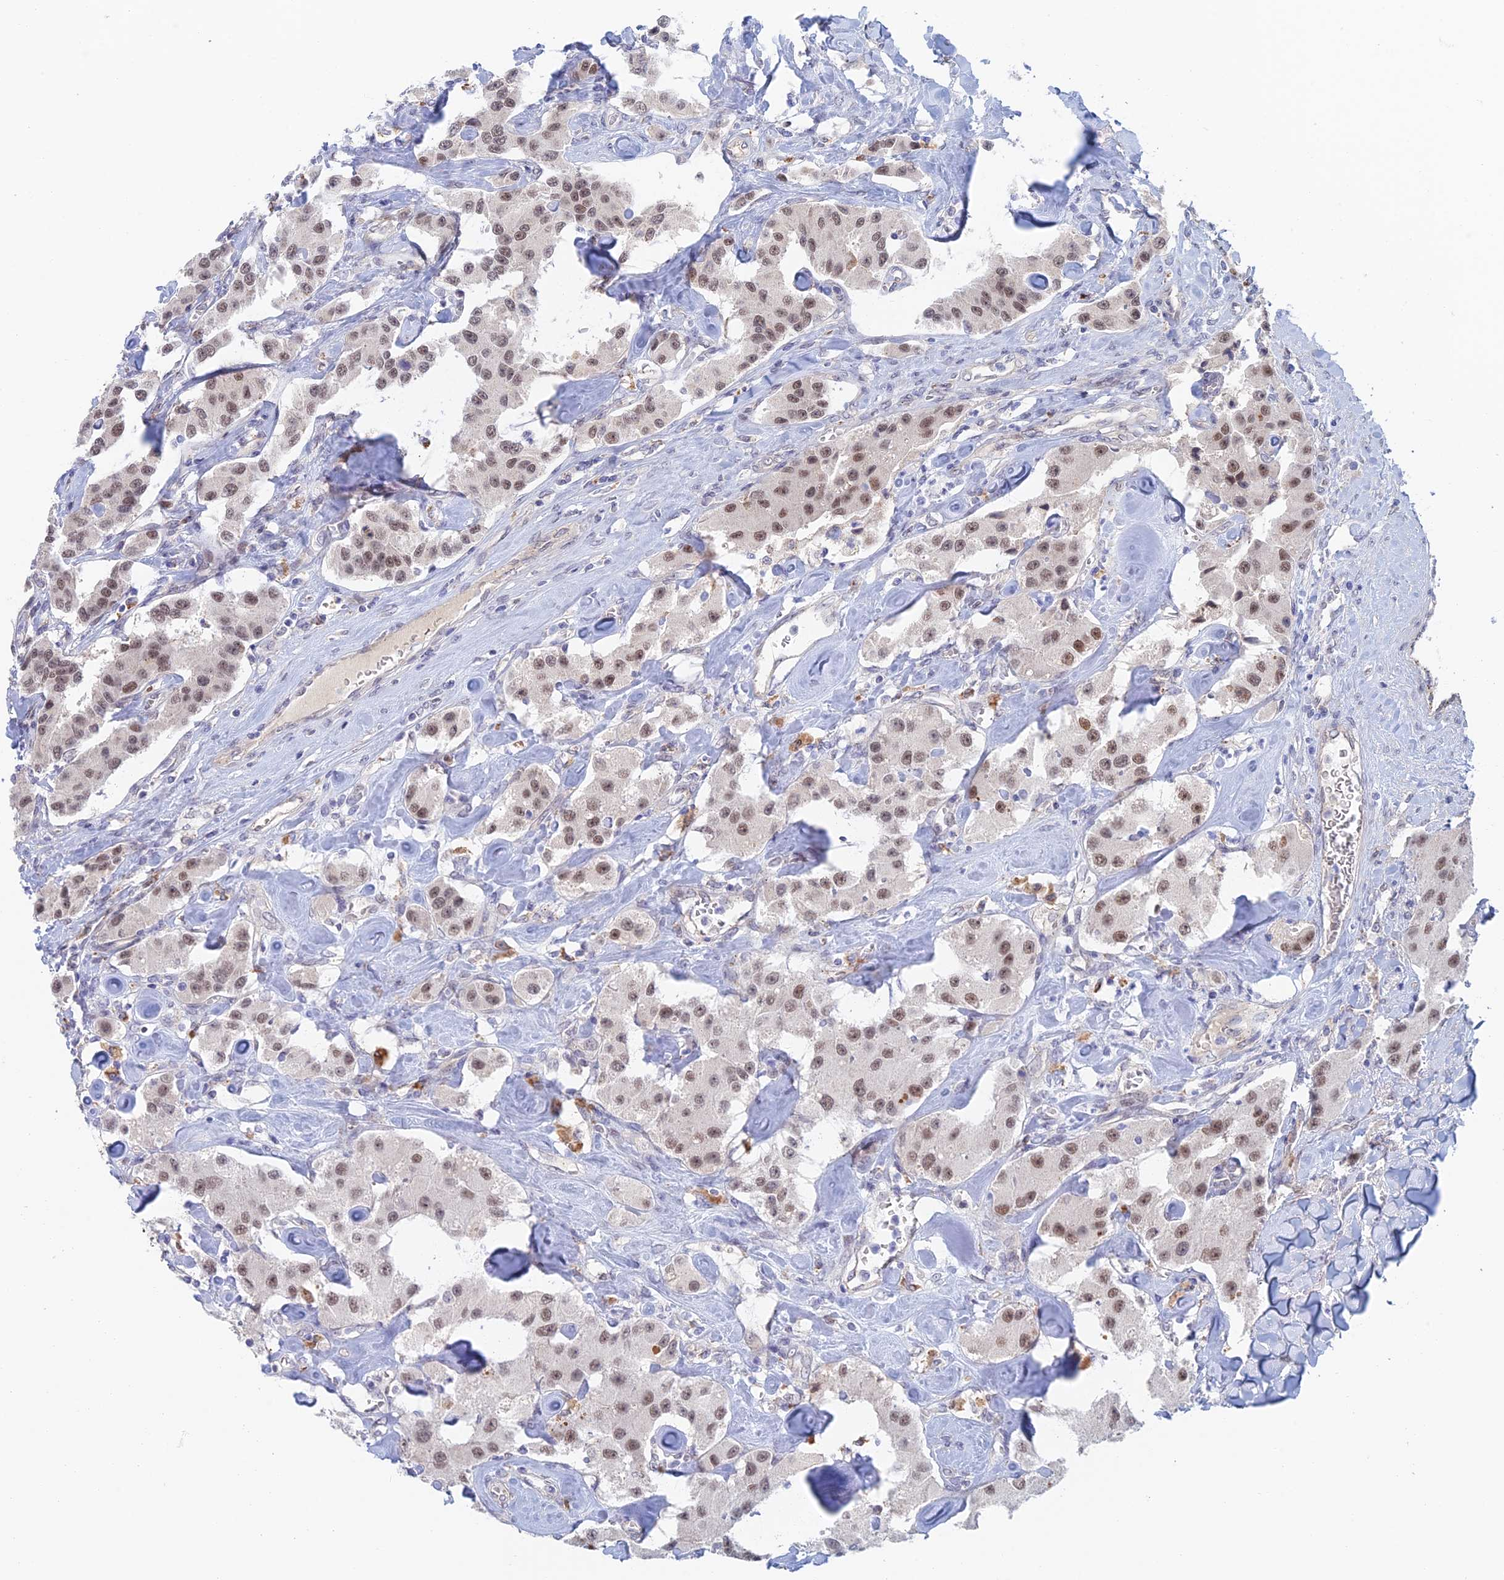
{"staining": {"intensity": "moderate", "quantity": ">75%", "location": "nuclear"}, "tissue": "carcinoid", "cell_type": "Tumor cells", "image_type": "cancer", "snomed": [{"axis": "morphology", "description": "Carcinoid, malignant, NOS"}, {"axis": "topography", "description": "Pancreas"}], "caption": "Malignant carcinoid stained with immunohistochemistry displays moderate nuclear staining in about >75% of tumor cells. Nuclei are stained in blue.", "gene": "ZUP1", "patient": {"sex": "male", "age": 41}}